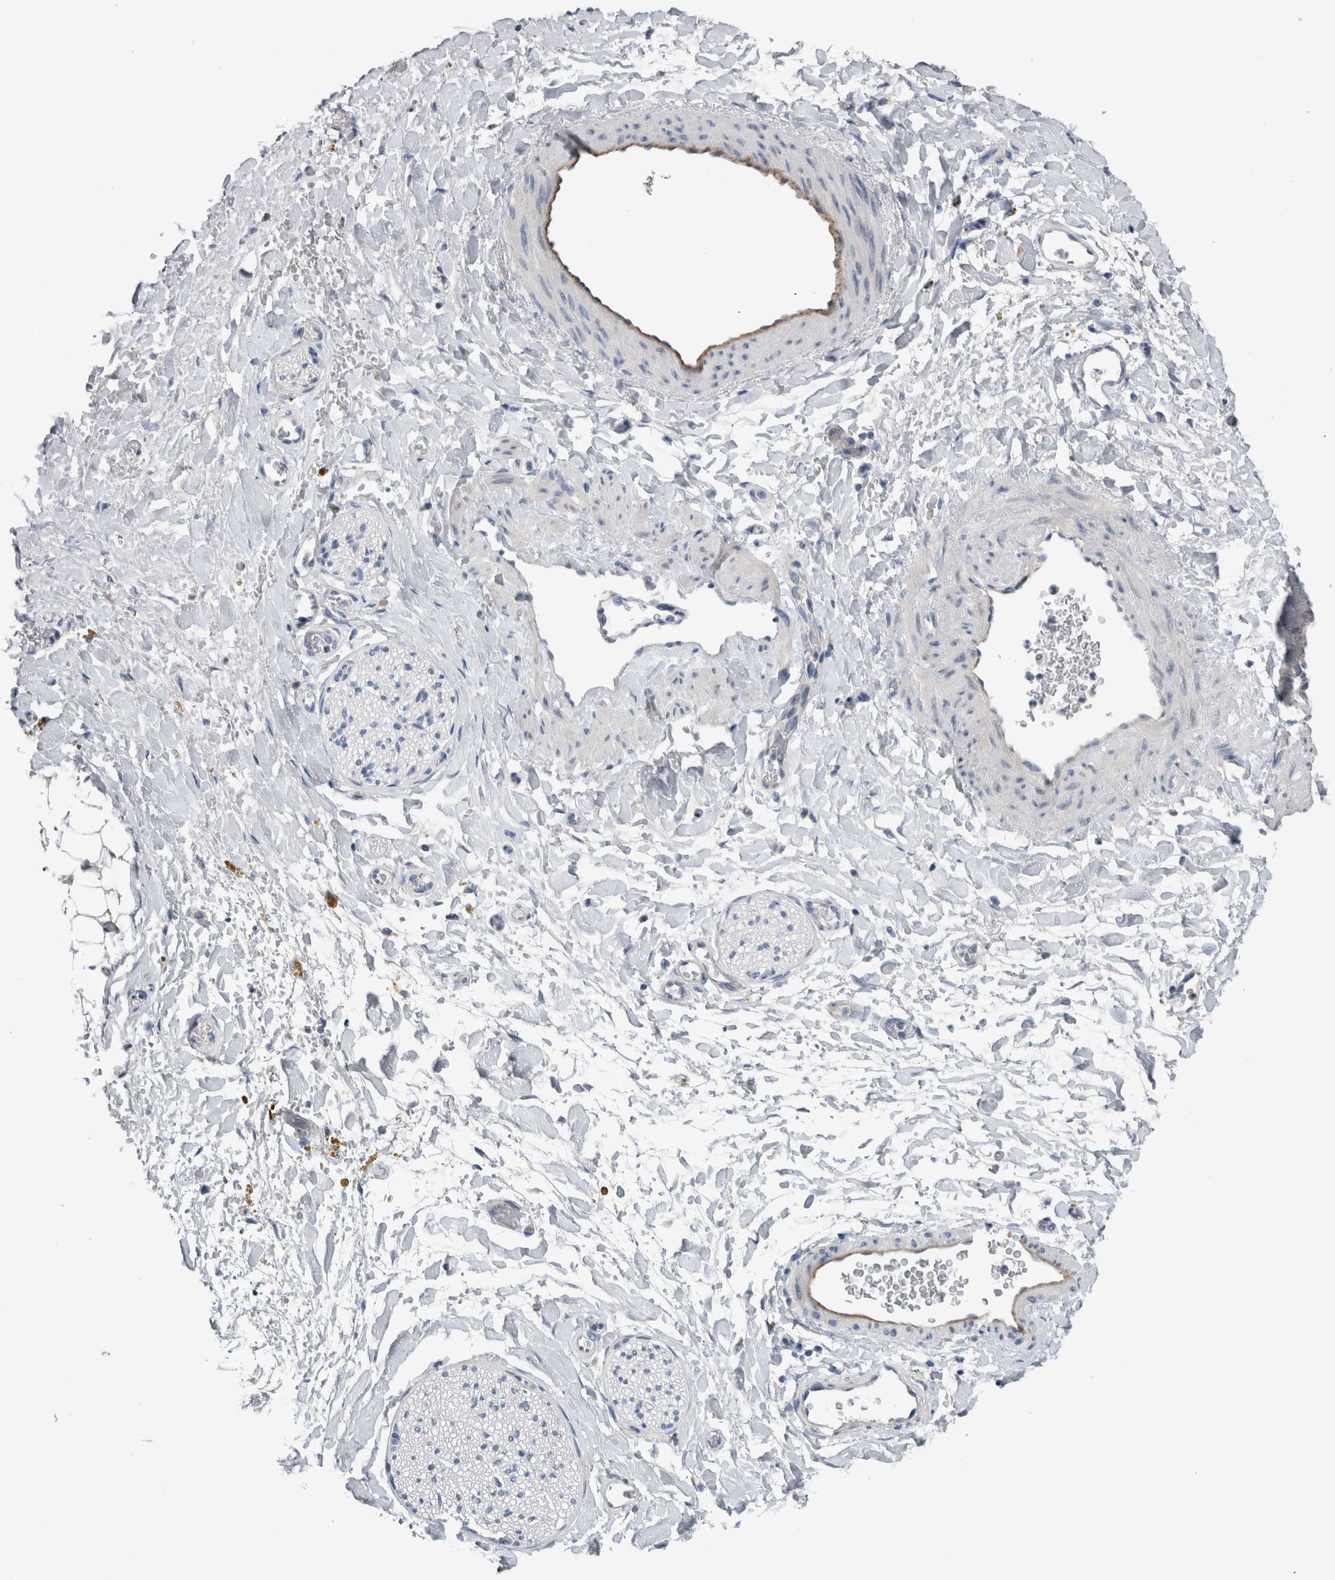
{"staining": {"intensity": "negative", "quantity": "none", "location": "none"}, "tissue": "adipose tissue", "cell_type": "Adipocytes", "image_type": "normal", "snomed": [{"axis": "morphology", "description": "Normal tissue, NOS"}, {"axis": "topography", "description": "Kidney"}, {"axis": "topography", "description": "Peripheral nerve tissue"}], "caption": "Immunohistochemical staining of unremarkable human adipose tissue displays no significant staining in adipocytes.", "gene": "CRNN", "patient": {"sex": "male", "age": 7}}